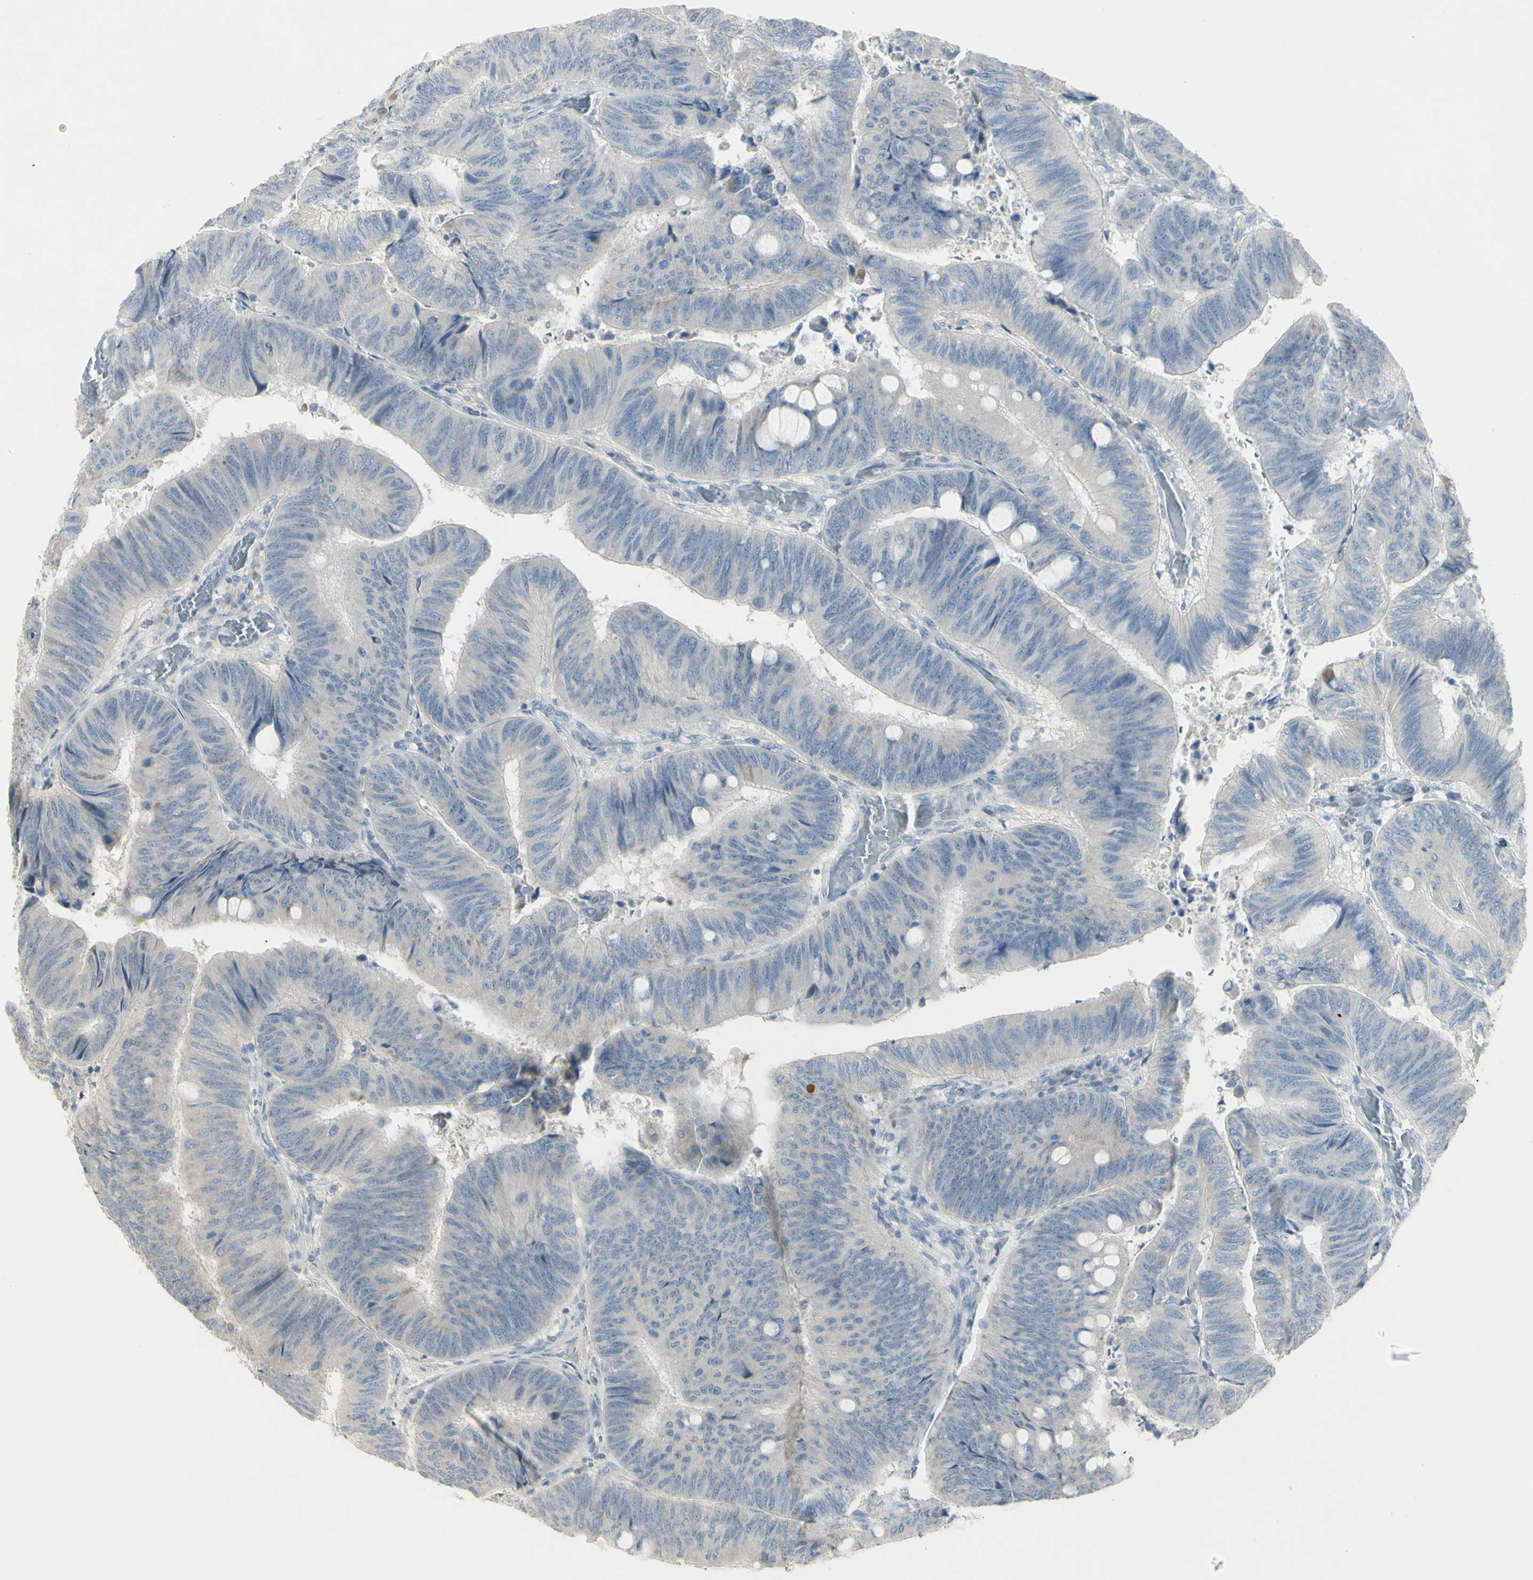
{"staining": {"intensity": "negative", "quantity": "none", "location": "none"}, "tissue": "colorectal cancer", "cell_type": "Tumor cells", "image_type": "cancer", "snomed": [{"axis": "morphology", "description": "Normal tissue, NOS"}, {"axis": "morphology", "description": "Adenocarcinoma, NOS"}, {"axis": "topography", "description": "Rectum"}, {"axis": "topography", "description": "Peripheral nerve tissue"}], "caption": "The image exhibits no staining of tumor cells in colorectal cancer (adenocarcinoma).", "gene": "PIAS4", "patient": {"sex": "male", "age": 92}}